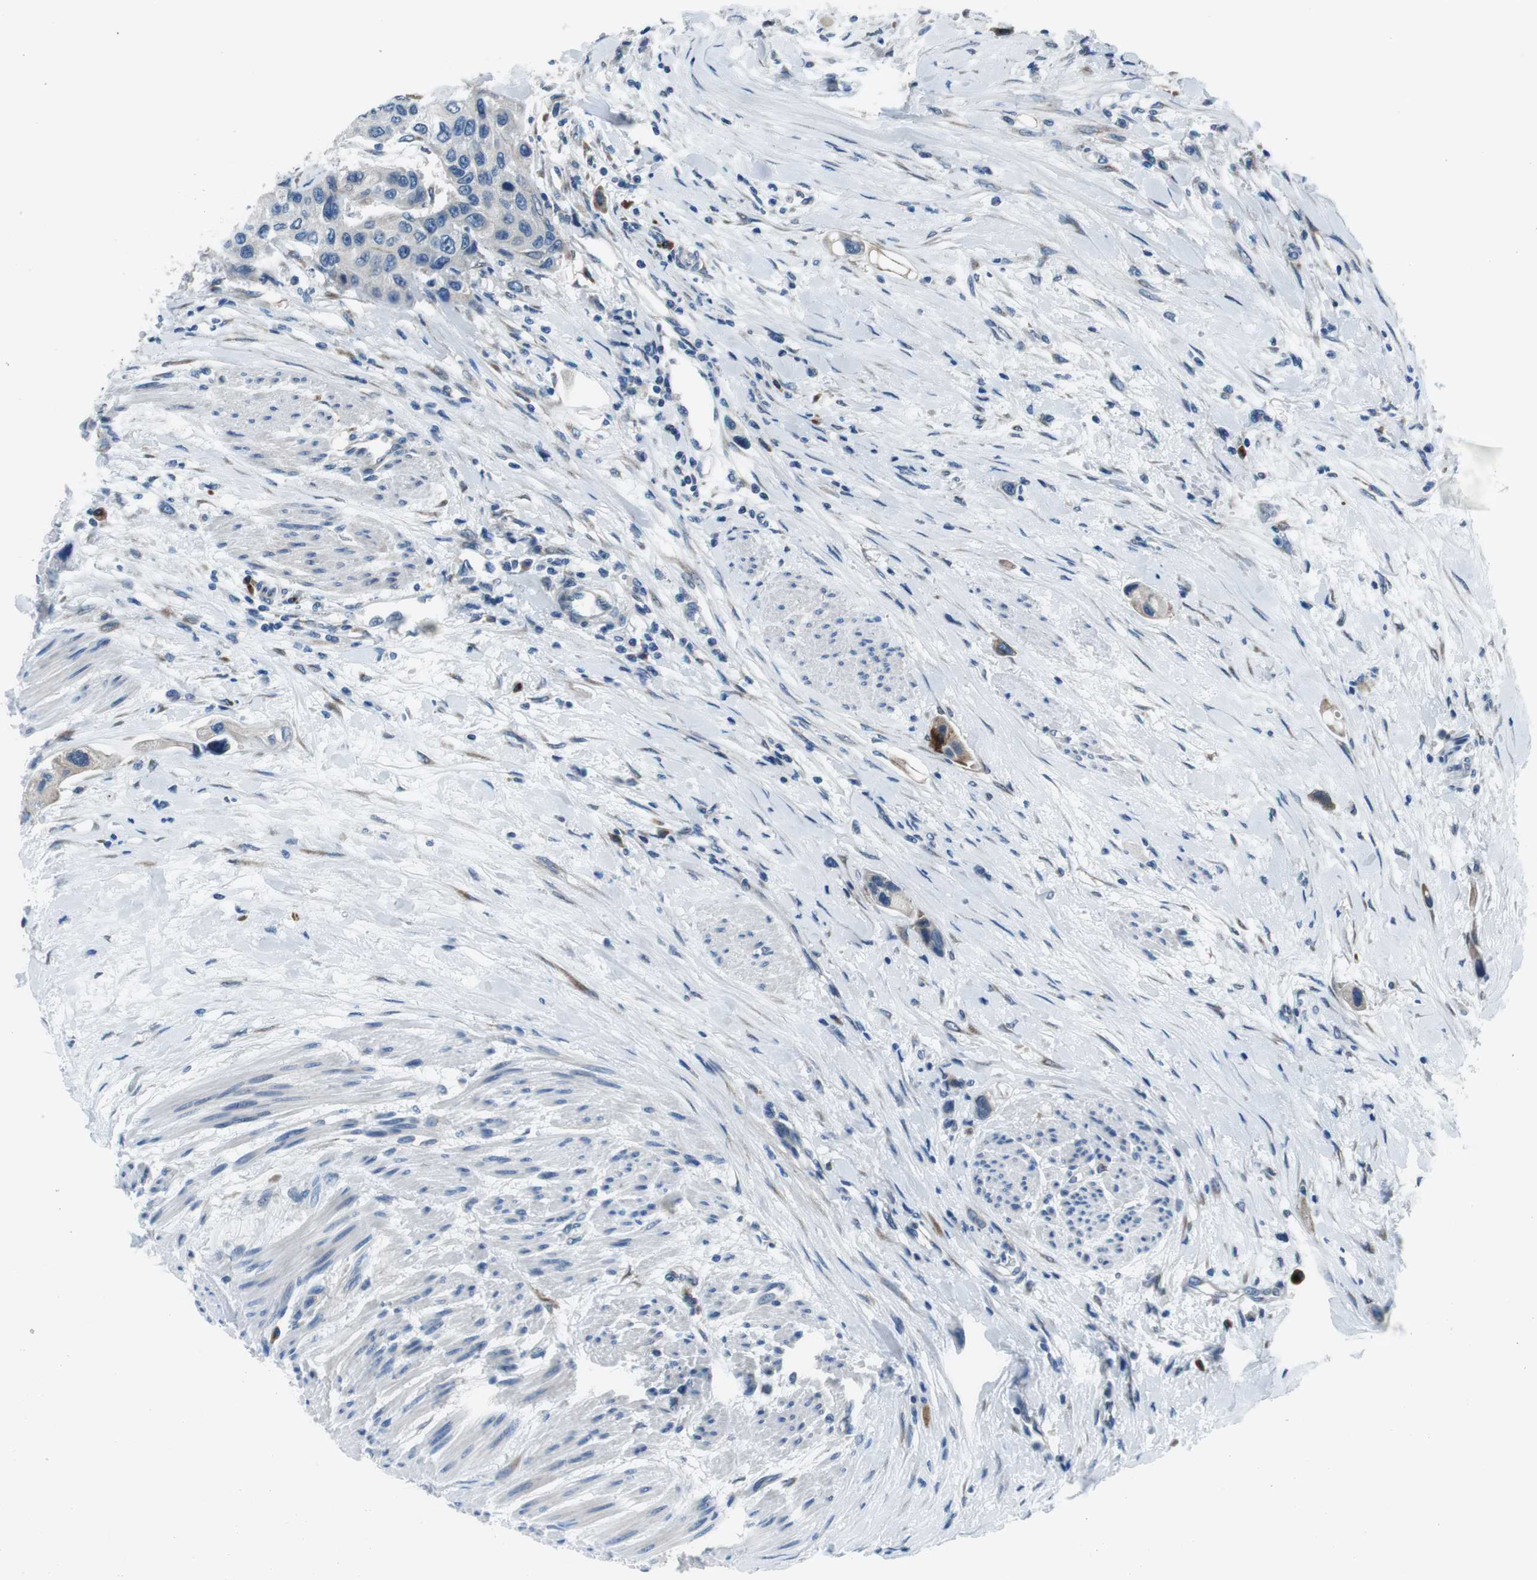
{"staining": {"intensity": "negative", "quantity": "none", "location": "none"}, "tissue": "urothelial cancer", "cell_type": "Tumor cells", "image_type": "cancer", "snomed": [{"axis": "morphology", "description": "Urothelial carcinoma, High grade"}, {"axis": "topography", "description": "Urinary bladder"}], "caption": "Micrograph shows no protein staining in tumor cells of high-grade urothelial carcinoma tissue.", "gene": "NUCB2", "patient": {"sex": "female", "age": 56}}